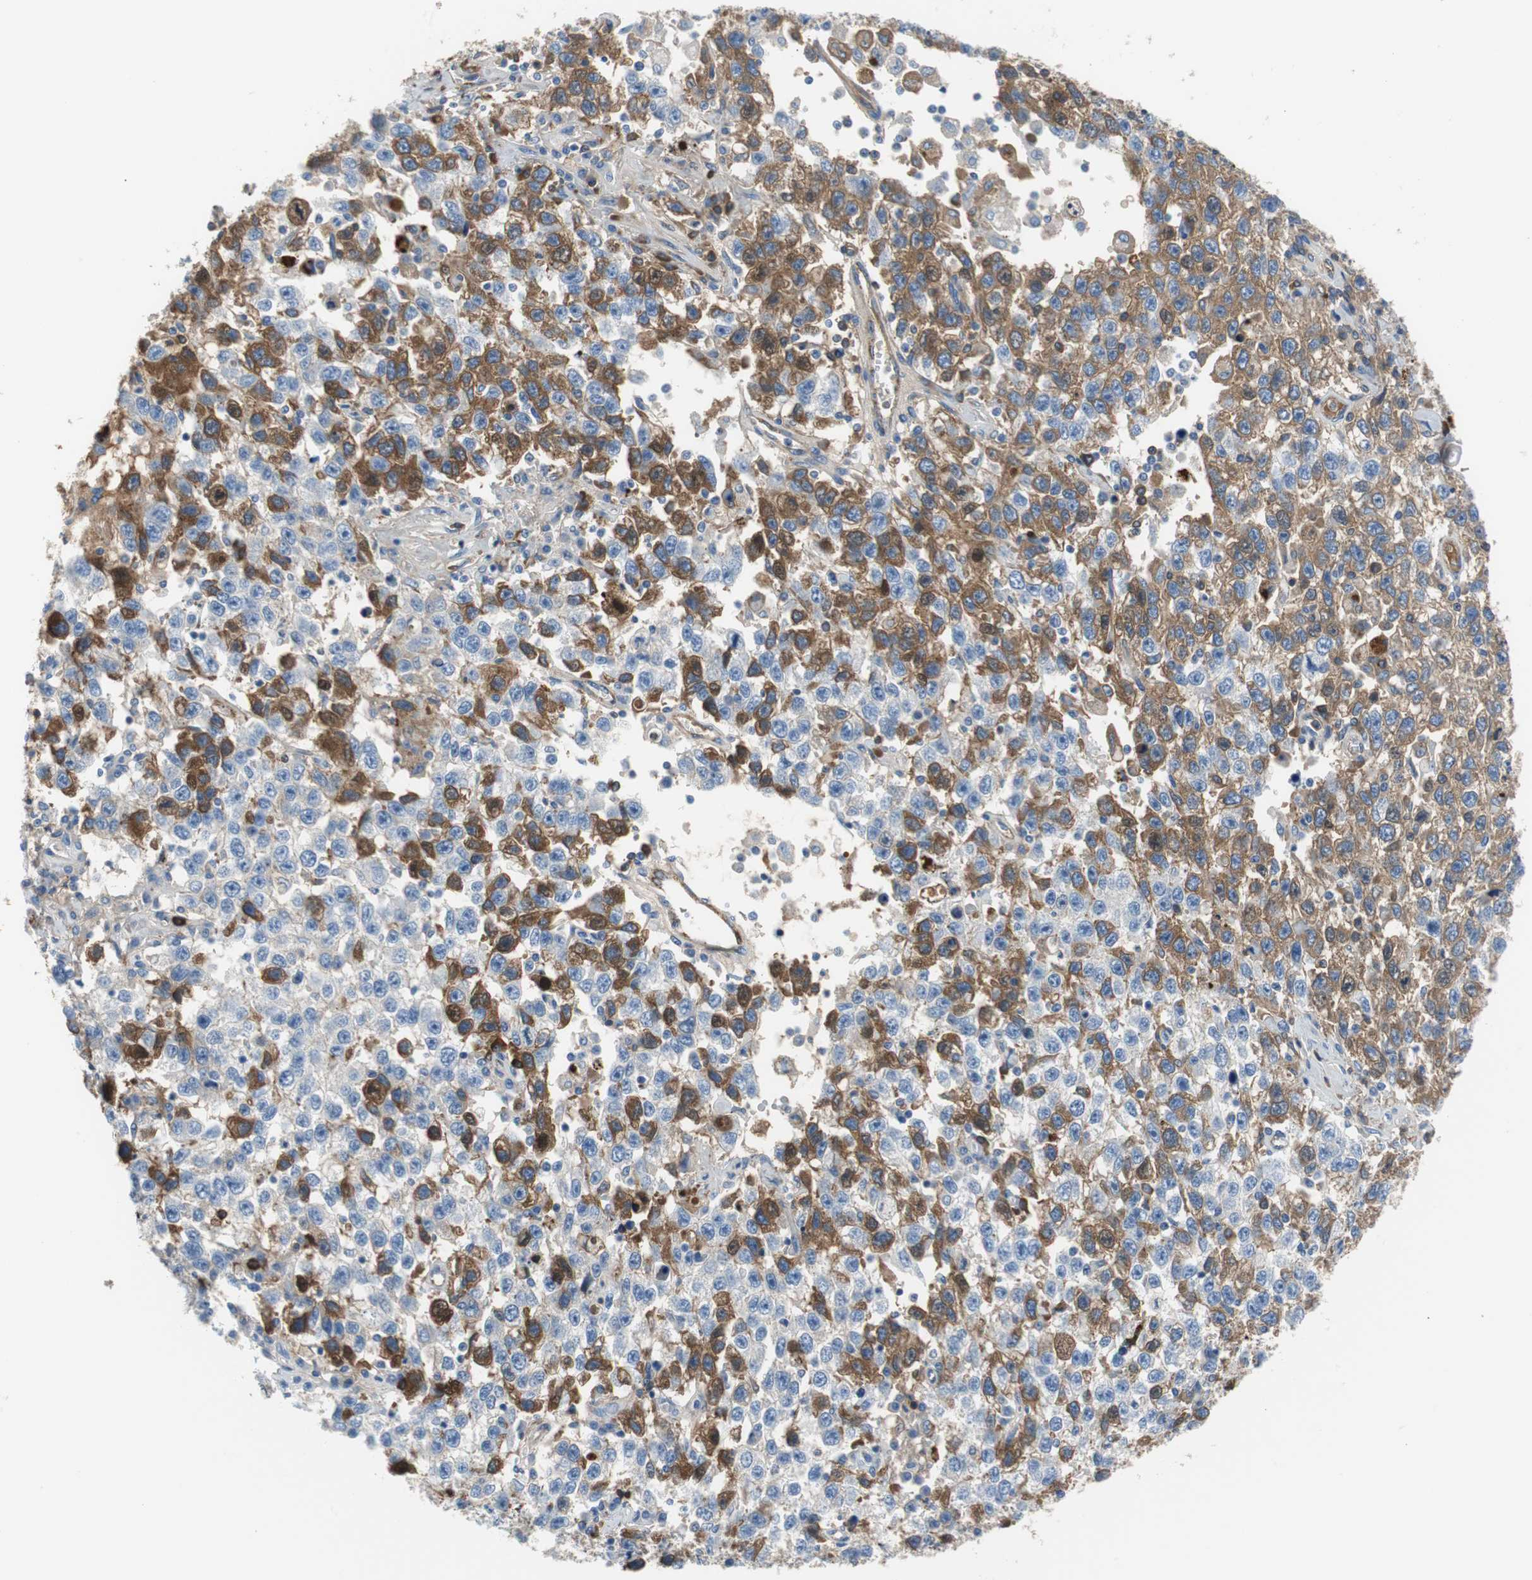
{"staining": {"intensity": "moderate", "quantity": "25%-75%", "location": "cytoplasmic/membranous"}, "tissue": "testis cancer", "cell_type": "Tumor cells", "image_type": "cancer", "snomed": [{"axis": "morphology", "description": "Seminoma, NOS"}, {"axis": "topography", "description": "Testis"}], "caption": "Testis cancer (seminoma) stained with DAB (3,3'-diaminobenzidine) IHC demonstrates medium levels of moderate cytoplasmic/membranous positivity in approximately 25%-75% of tumor cells.", "gene": "APCS", "patient": {"sex": "male", "age": 41}}